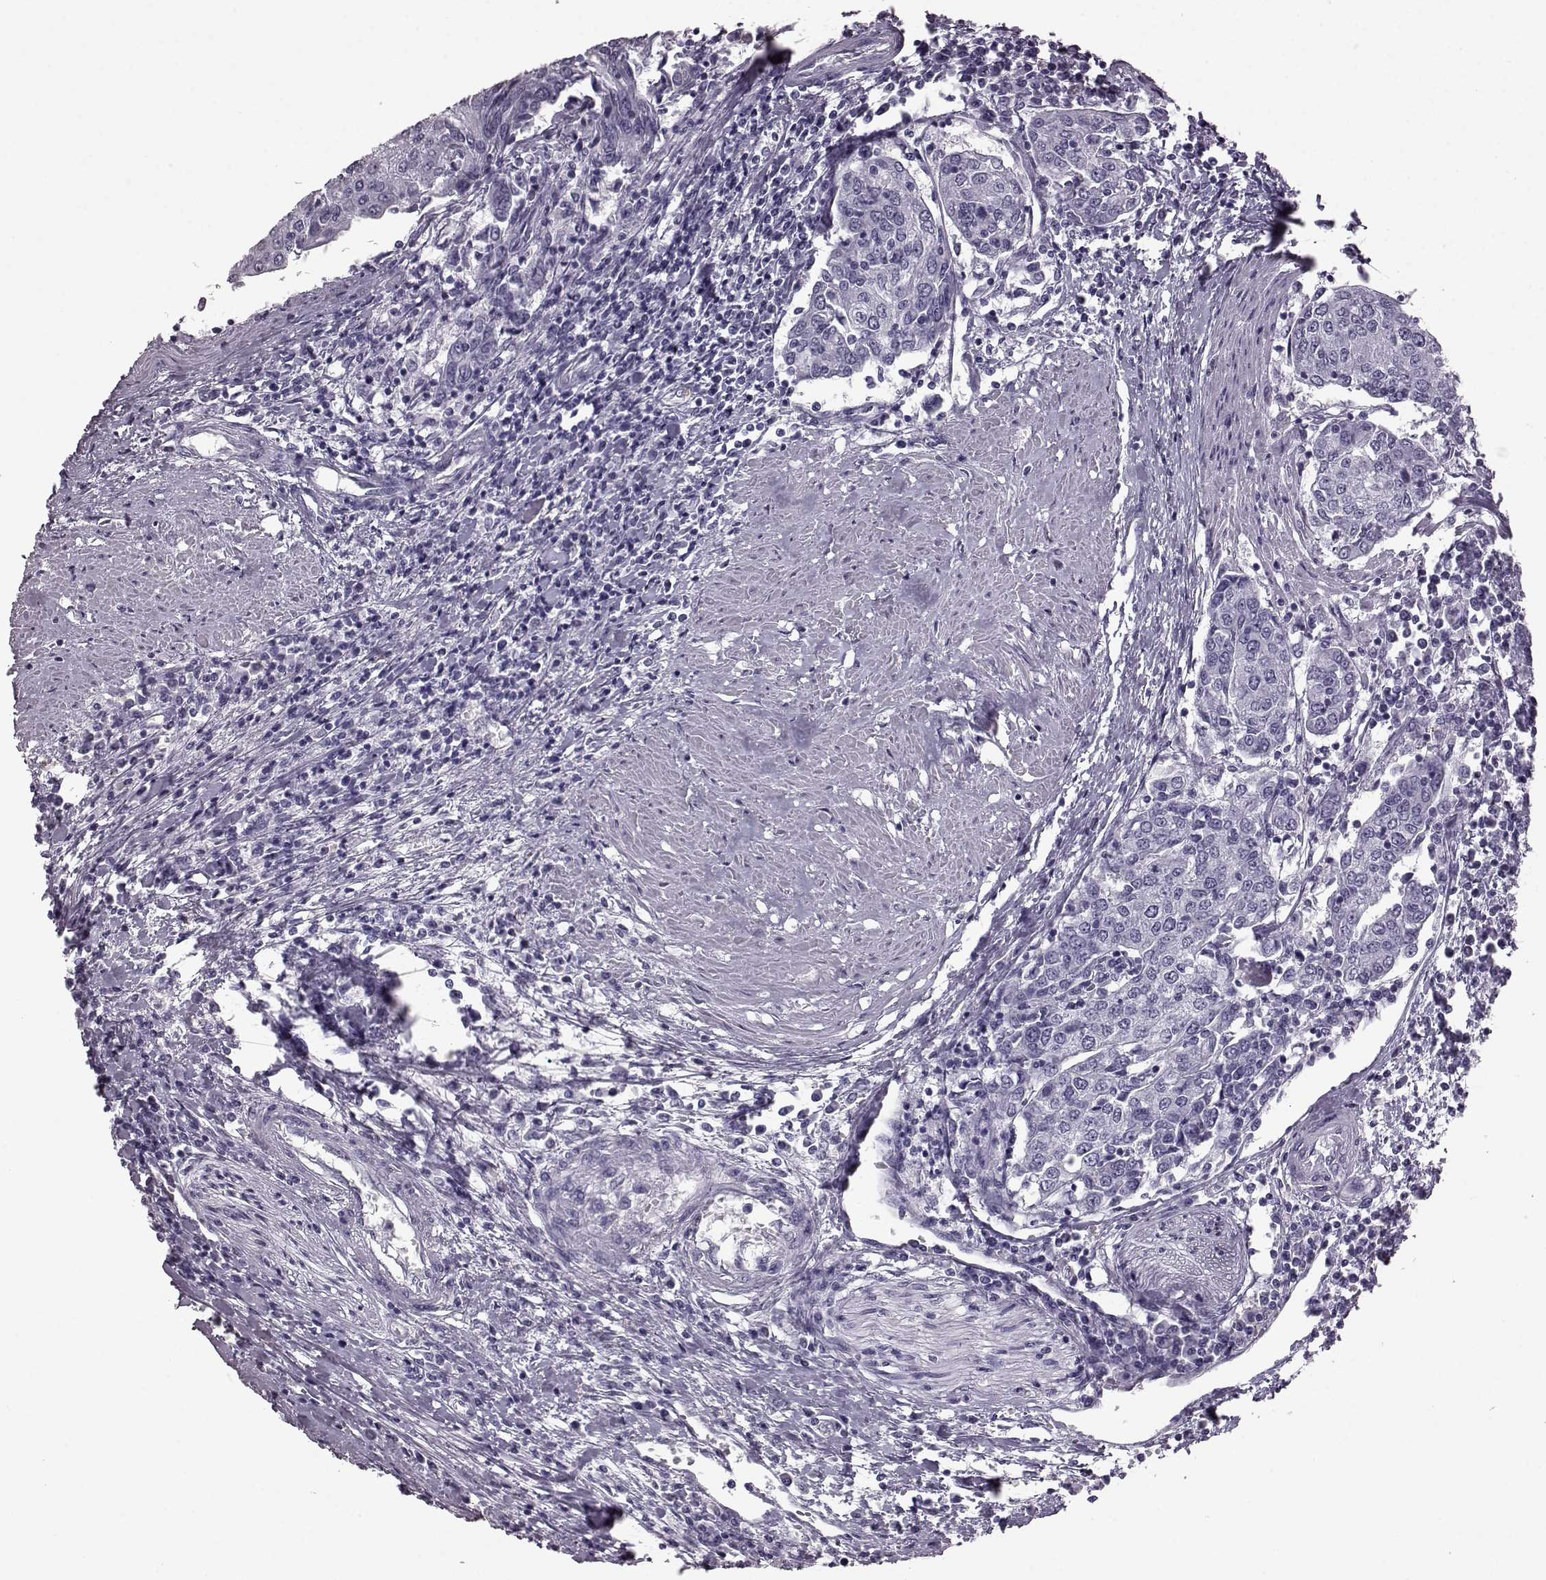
{"staining": {"intensity": "negative", "quantity": "none", "location": "none"}, "tissue": "urothelial cancer", "cell_type": "Tumor cells", "image_type": "cancer", "snomed": [{"axis": "morphology", "description": "Urothelial carcinoma, High grade"}, {"axis": "topography", "description": "Urinary bladder"}], "caption": "Tumor cells show no significant staining in high-grade urothelial carcinoma.", "gene": "AIPL1", "patient": {"sex": "female", "age": 85}}